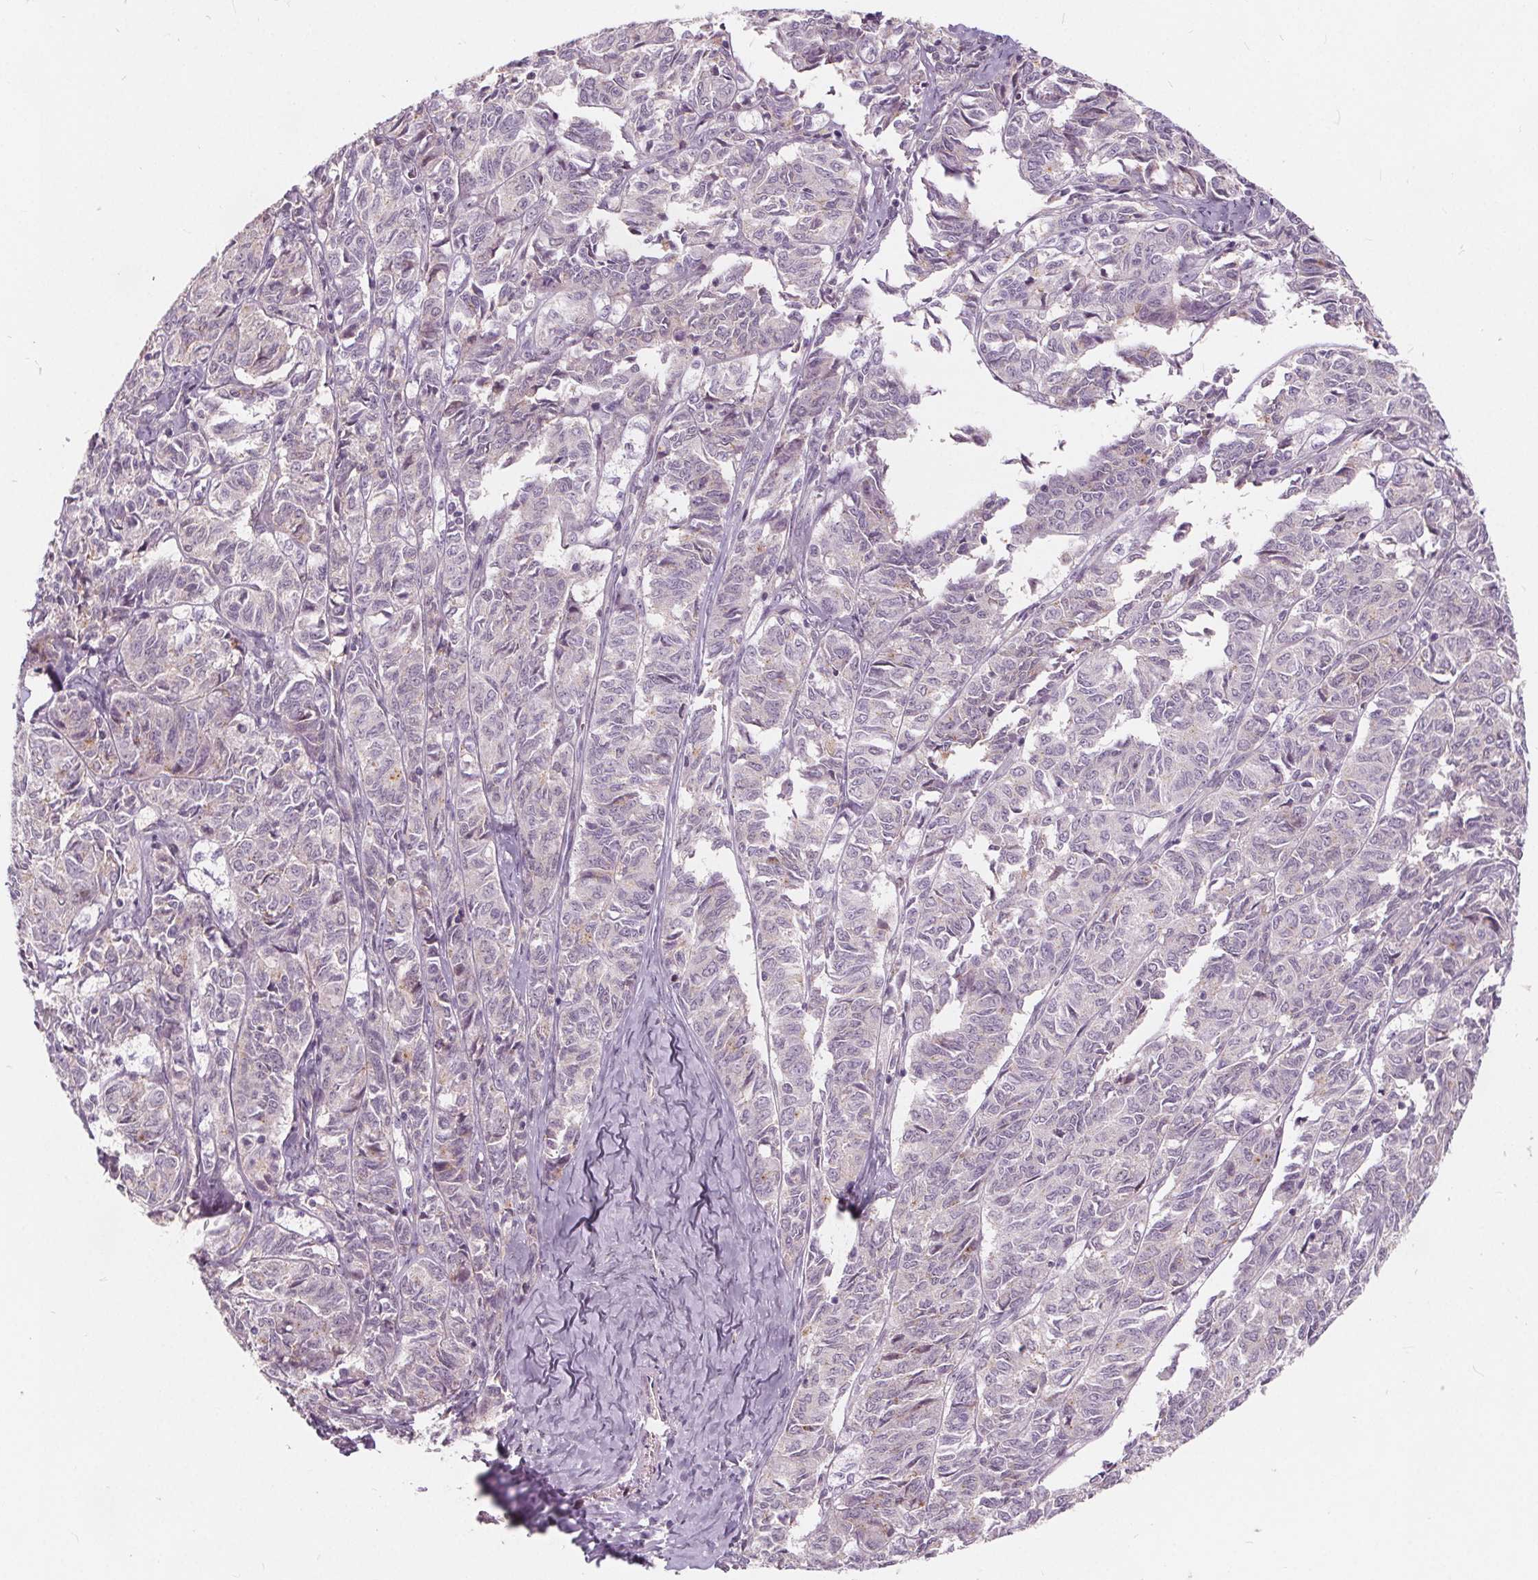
{"staining": {"intensity": "negative", "quantity": "none", "location": "none"}, "tissue": "ovarian cancer", "cell_type": "Tumor cells", "image_type": "cancer", "snomed": [{"axis": "morphology", "description": "Carcinoma, endometroid"}, {"axis": "topography", "description": "Ovary"}], "caption": "IHC micrograph of human ovarian cancer stained for a protein (brown), which exhibits no expression in tumor cells.", "gene": "HAAO", "patient": {"sex": "female", "age": 80}}